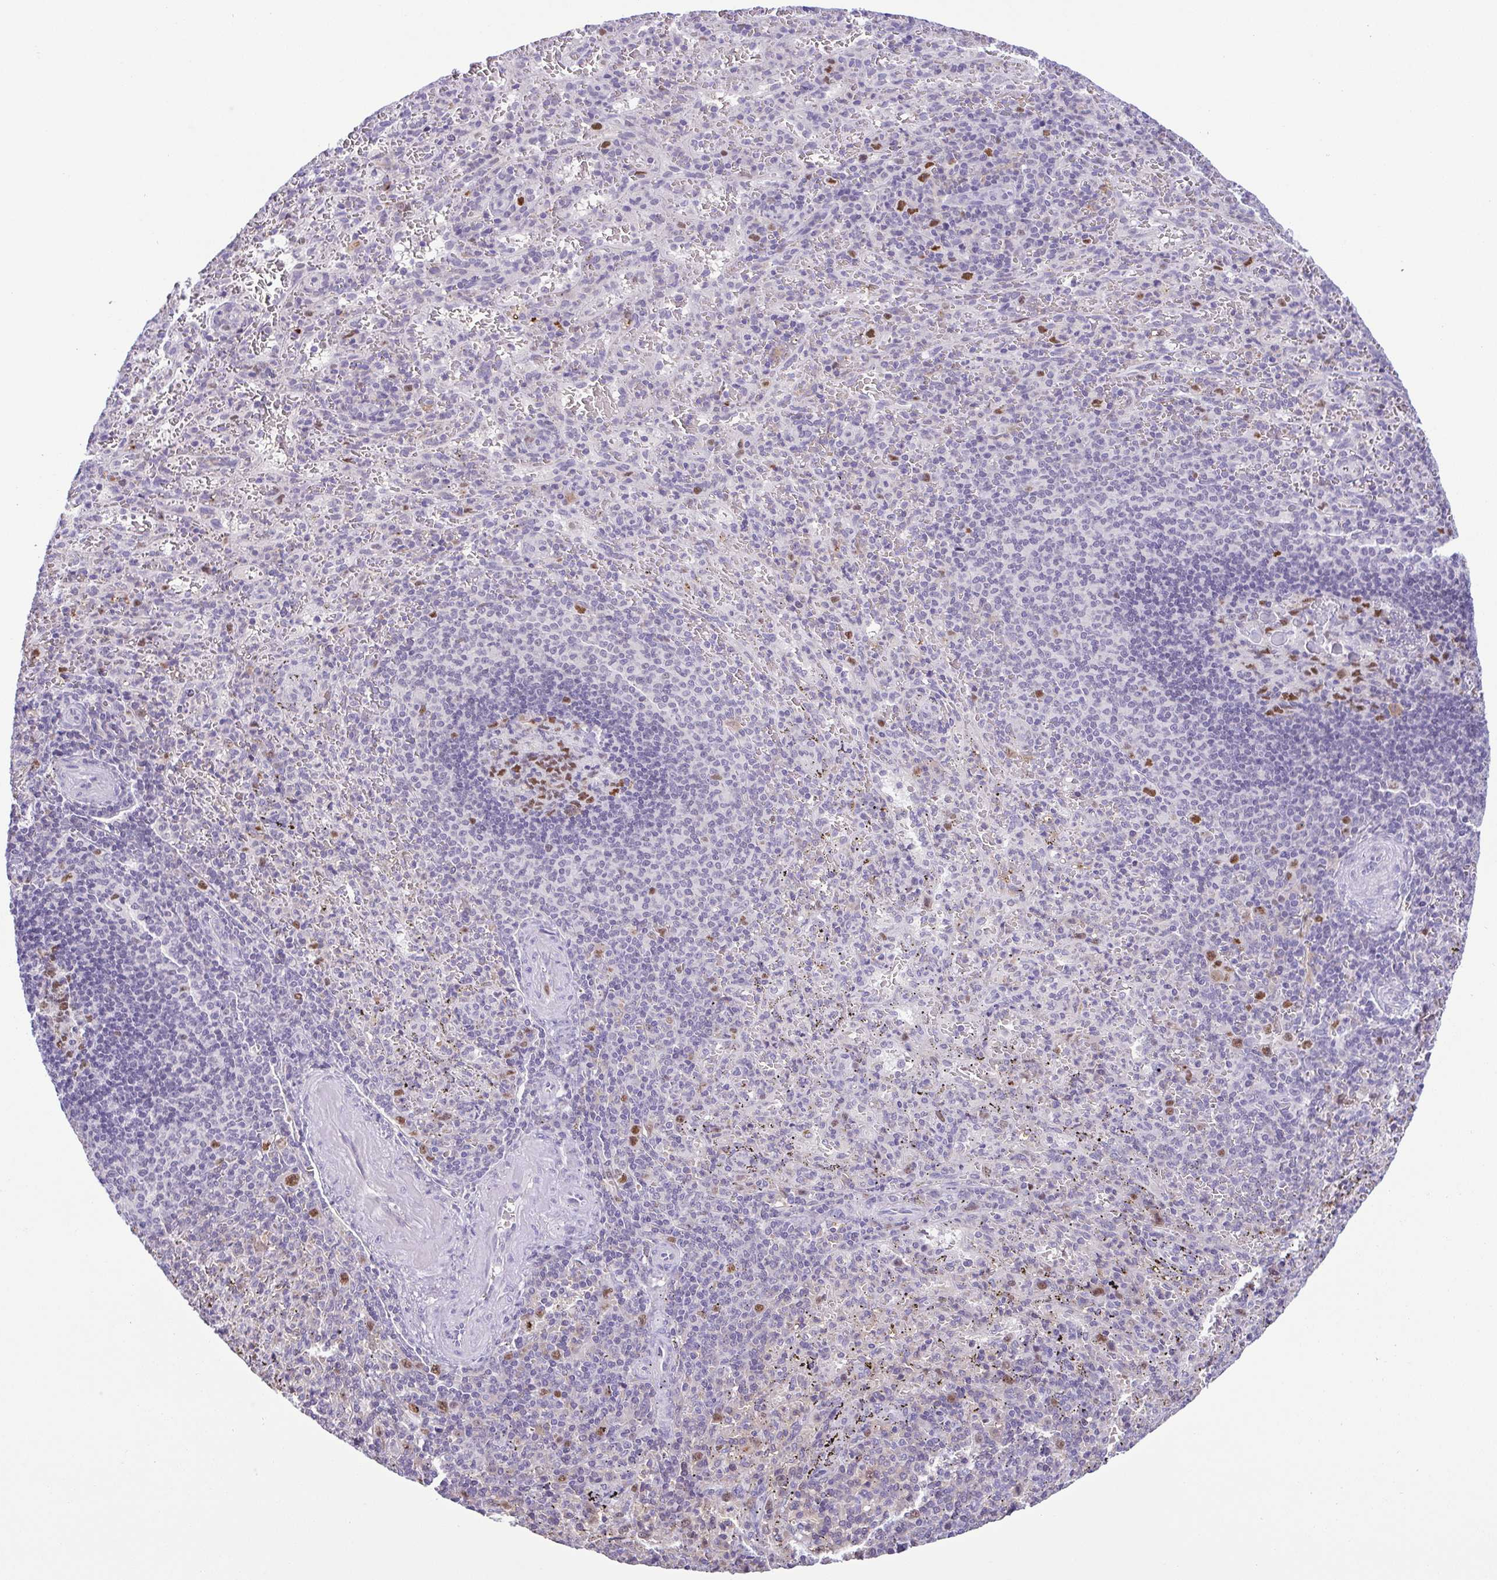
{"staining": {"intensity": "negative", "quantity": "none", "location": "none"}, "tissue": "spleen", "cell_type": "Cells in red pulp", "image_type": "normal", "snomed": [{"axis": "morphology", "description": "Normal tissue, NOS"}, {"axis": "topography", "description": "Spleen"}], "caption": "Immunohistochemistry micrograph of unremarkable spleen stained for a protein (brown), which demonstrates no expression in cells in red pulp.", "gene": "TIPIN", "patient": {"sex": "male", "age": 57}}